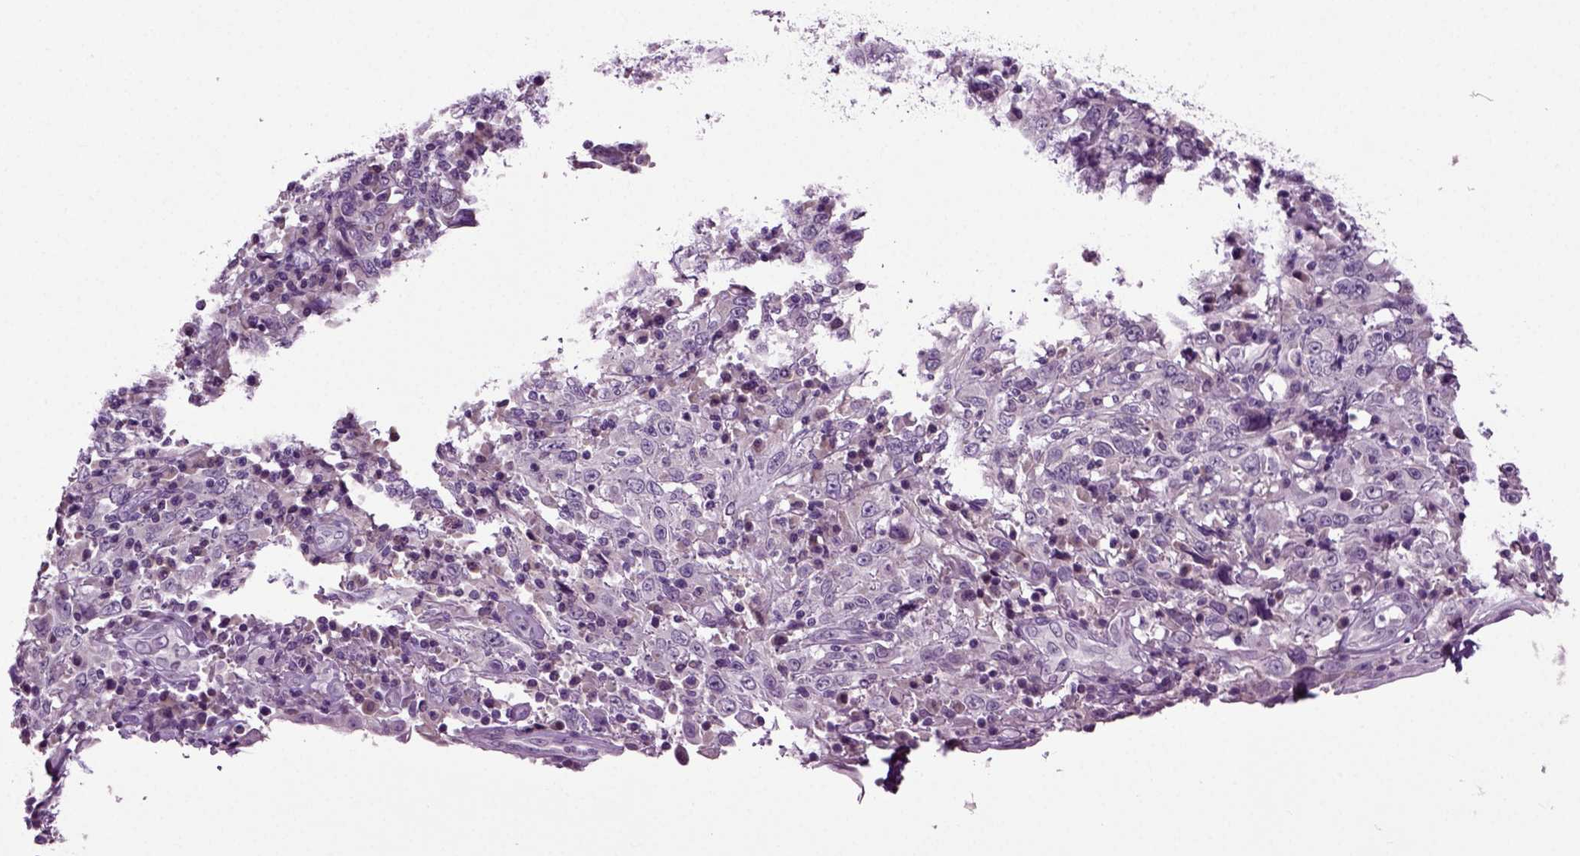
{"staining": {"intensity": "negative", "quantity": "none", "location": "none"}, "tissue": "cervical cancer", "cell_type": "Tumor cells", "image_type": "cancer", "snomed": [{"axis": "morphology", "description": "Squamous cell carcinoma, NOS"}, {"axis": "topography", "description": "Cervix"}], "caption": "Immunohistochemistry (IHC) of cervical cancer (squamous cell carcinoma) shows no staining in tumor cells.", "gene": "SPATA17", "patient": {"sex": "female", "age": 46}}